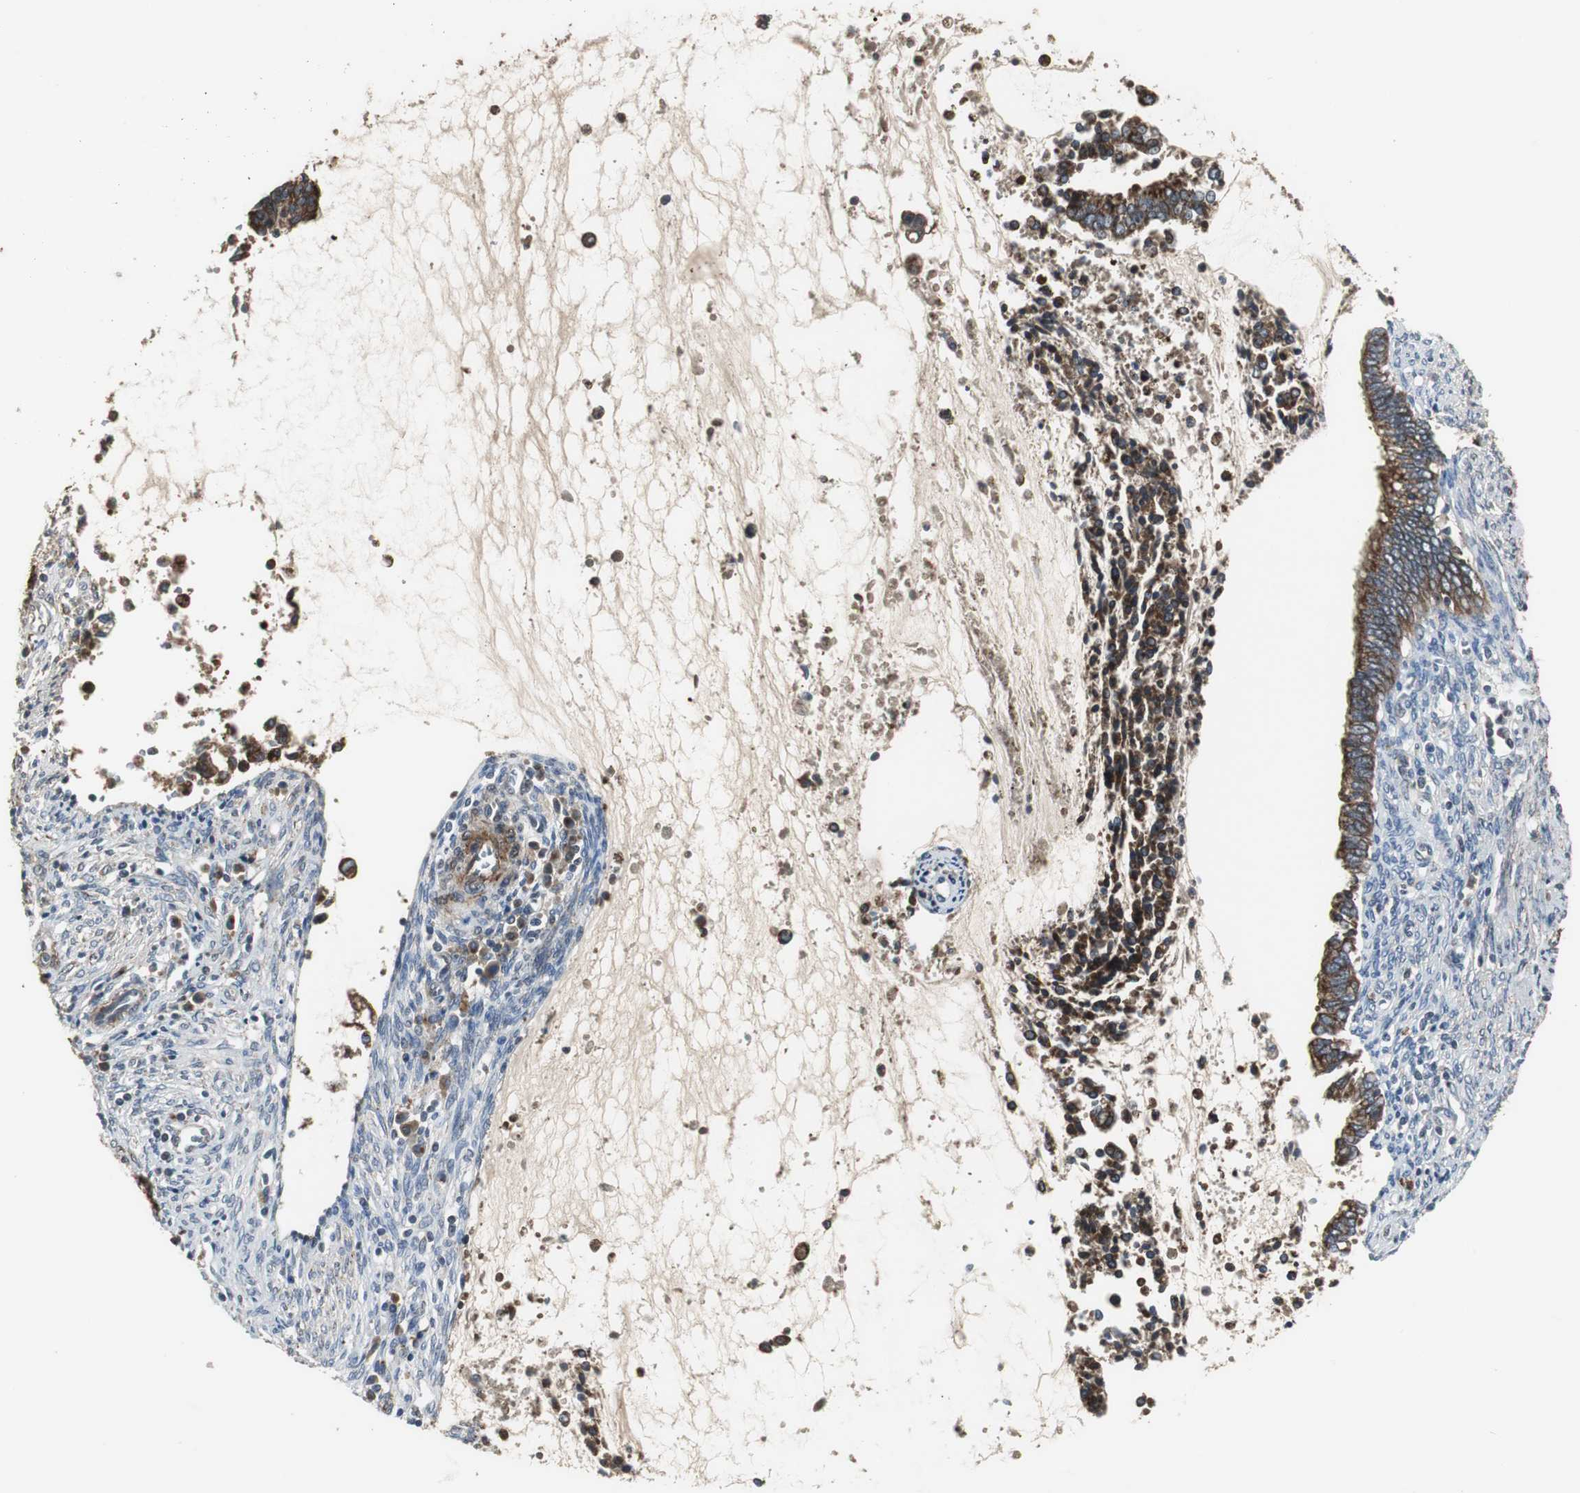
{"staining": {"intensity": "strong", "quantity": ">75%", "location": "cytoplasmic/membranous"}, "tissue": "cervical cancer", "cell_type": "Tumor cells", "image_type": "cancer", "snomed": [{"axis": "morphology", "description": "Adenocarcinoma, NOS"}, {"axis": "topography", "description": "Cervix"}], "caption": "Immunohistochemistry photomicrograph of human adenocarcinoma (cervical) stained for a protein (brown), which displays high levels of strong cytoplasmic/membranous expression in approximately >75% of tumor cells.", "gene": "JTB", "patient": {"sex": "female", "age": 44}}